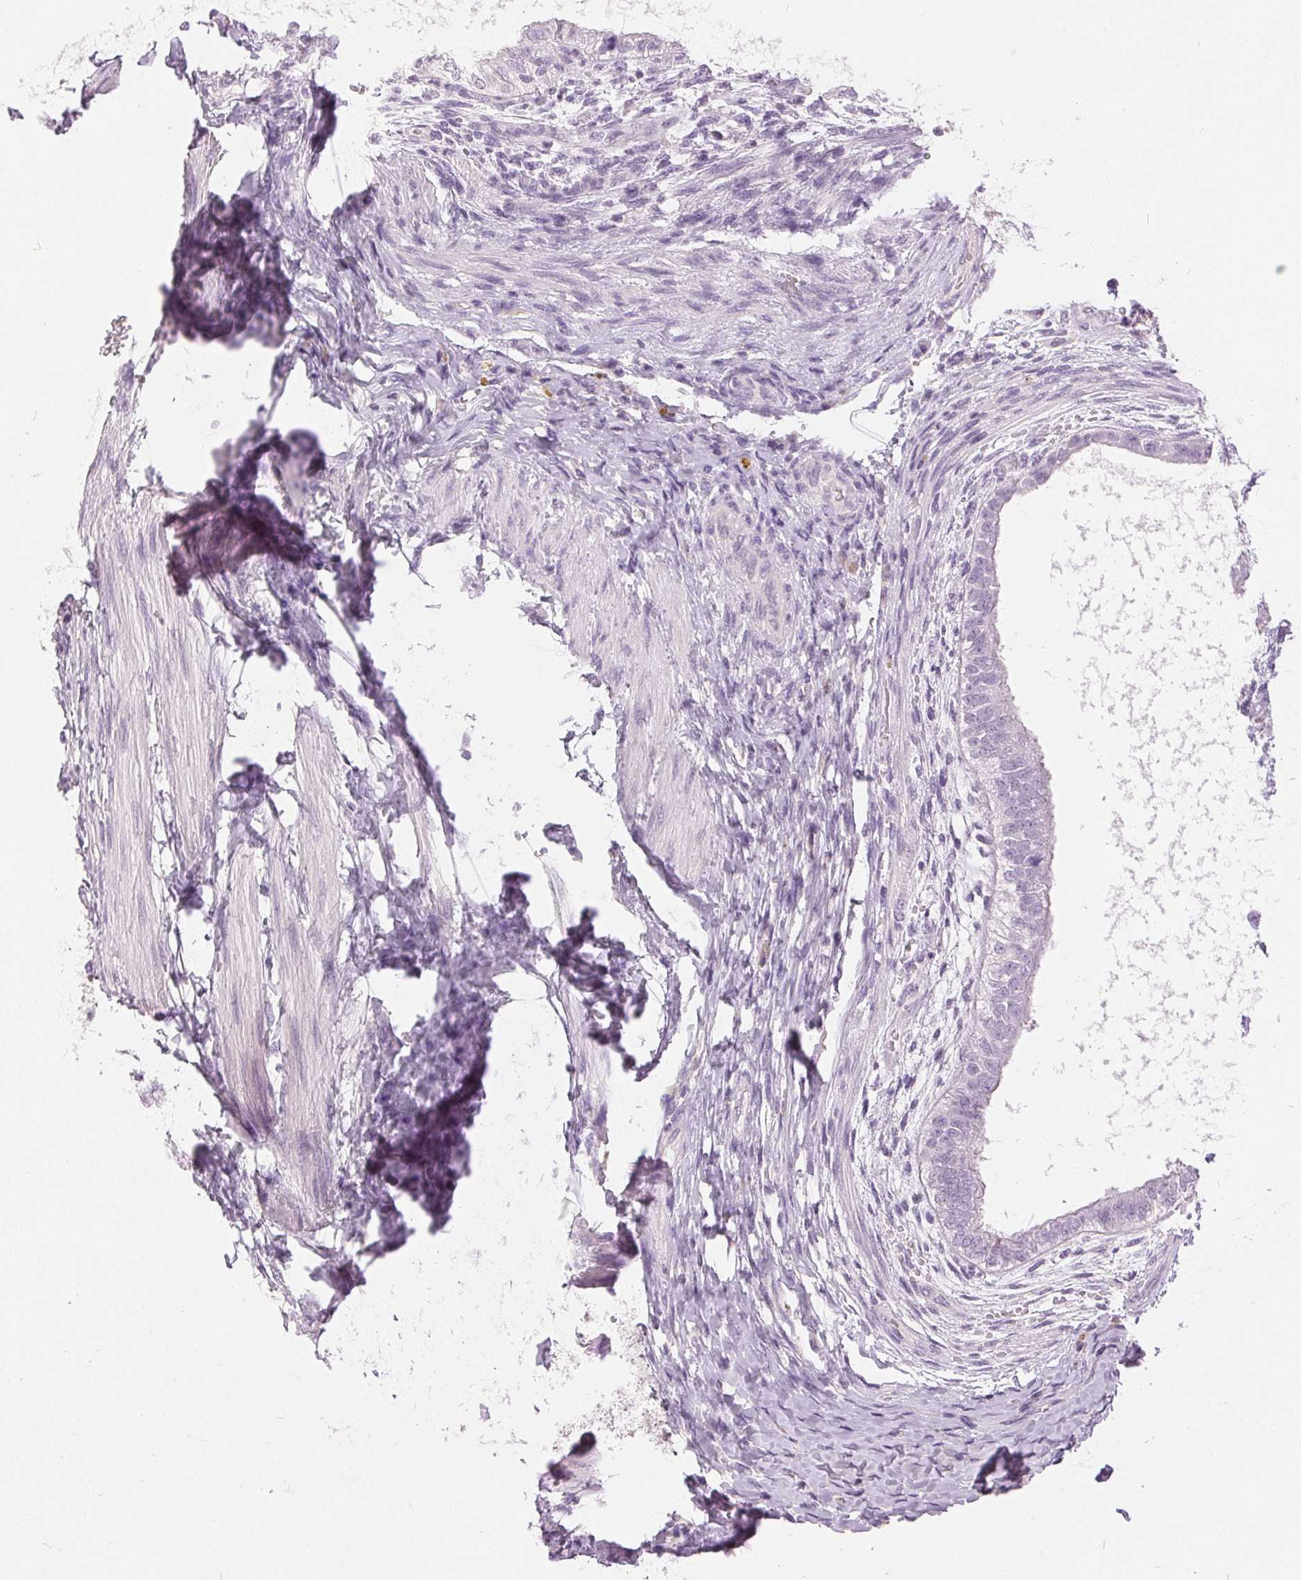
{"staining": {"intensity": "negative", "quantity": "none", "location": "none"}, "tissue": "testis cancer", "cell_type": "Tumor cells", "image_type": "cancer", "snomed": [{"axis": "morphology", "description": "Carcinoma, Embryonal, NOS"}, {"axis": "topography", "description": "Testis"}], "caption": "Testis embryonal carcinoma was stained to show a protein in brown. There is no significant expression in tumor cells.", "gene": "DSG3", "patient": {"sex": "male", "age": 26}}